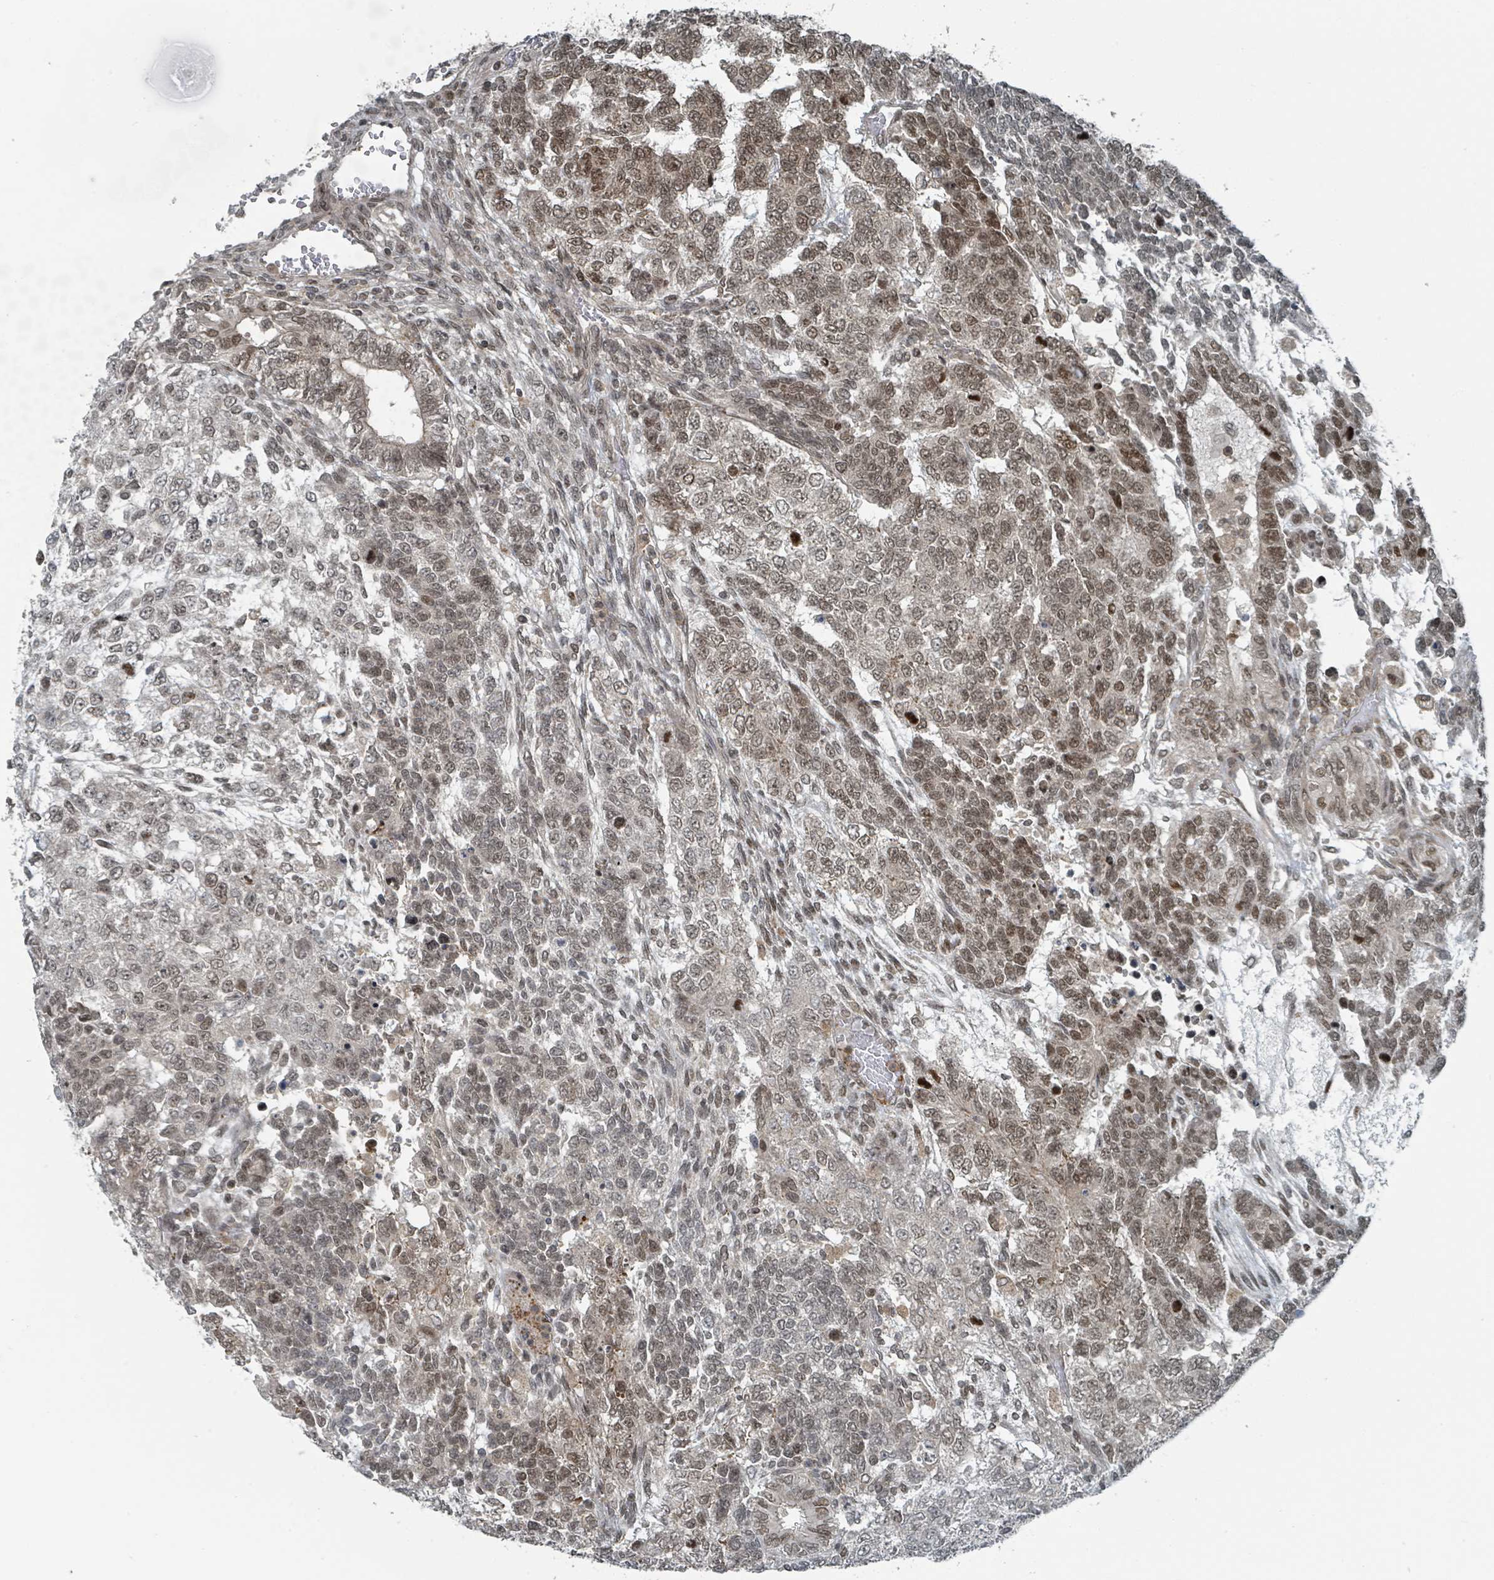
{"staining": {"intensity": "moderate", "quantity": ">75%", "location": "nuclear"}, "tissue": "testis cancer", "cell_type": "Tumor cells", "image_type": "cancer", "snomed": [{"axis": "morphology", "description": "Carcinoma, Embryonal, NOS"}, {"axis": "topography", "description": "Testis"}], "caption": "Testis embryonal carcinoma tissue demonstrates moderate nuclear positivity in about >75% of tumor cells The staining was performed using DAB (3,3'-diaminobenzidine) to visualize the protein expression in brown, while the nuclei were stained in blue with hematoxylin (Magnification: 20x).", "gene": "PHIP", "patient": {"sex": "male", "age": 23}}